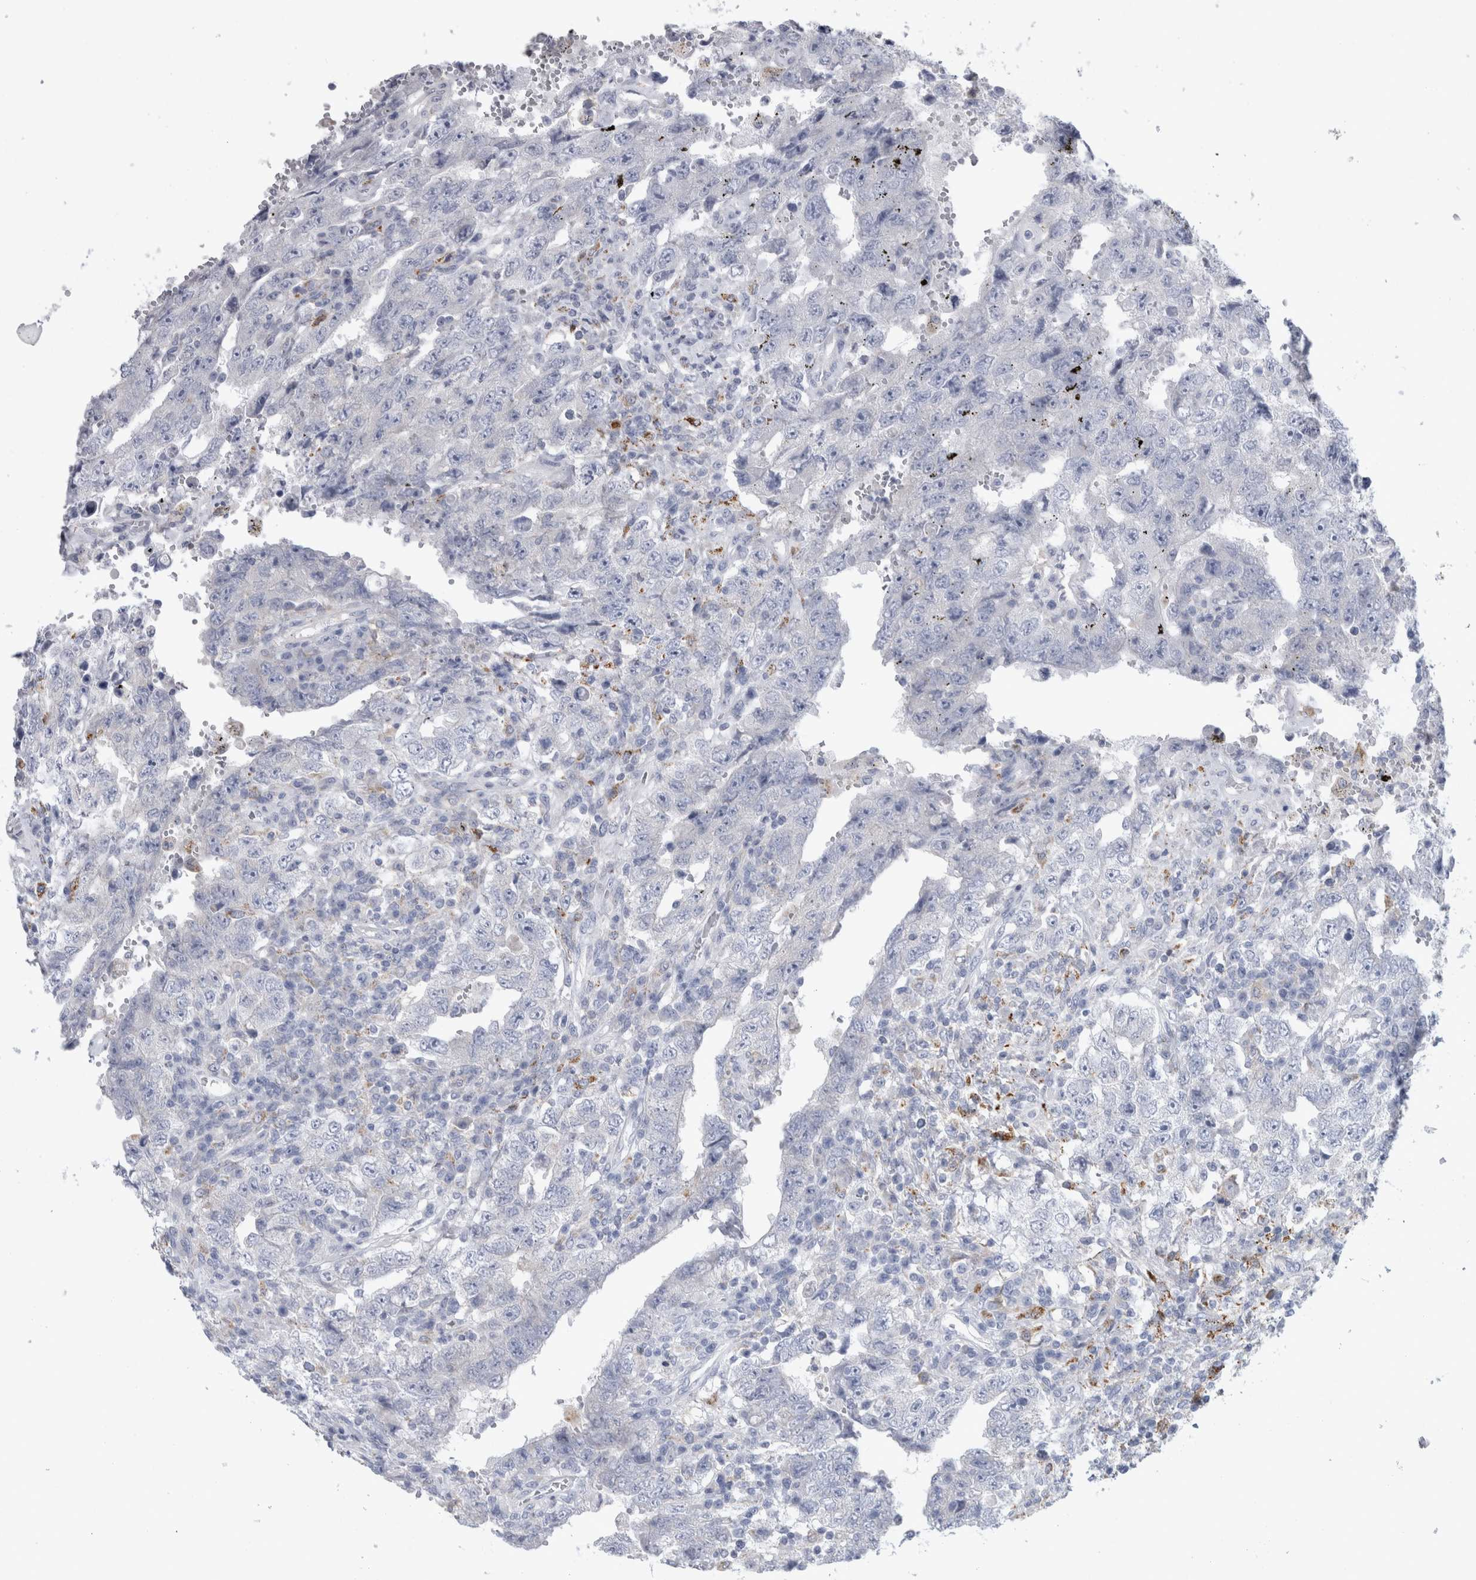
{"staining": {"intensity": "negative", "quantity": "none", "location": "none"}, "tissue": "testis cancer", "cell_type": "Tumor cells", "image_type": "cancer", "snomed": [{"axis": "morphology", "description": "Carcinoma, Embryonal, NOS"}, {"axis": "topography", "description": "Testis"}], "caption": "Micrograph shows no significant protein expression in tumor cells of embryonal carcinoma (testis). (DAB IHC visualized using brightfield microscopy, high magnification).", "gene": "GATM", "patient": {"sex": "male", "age": 26}}